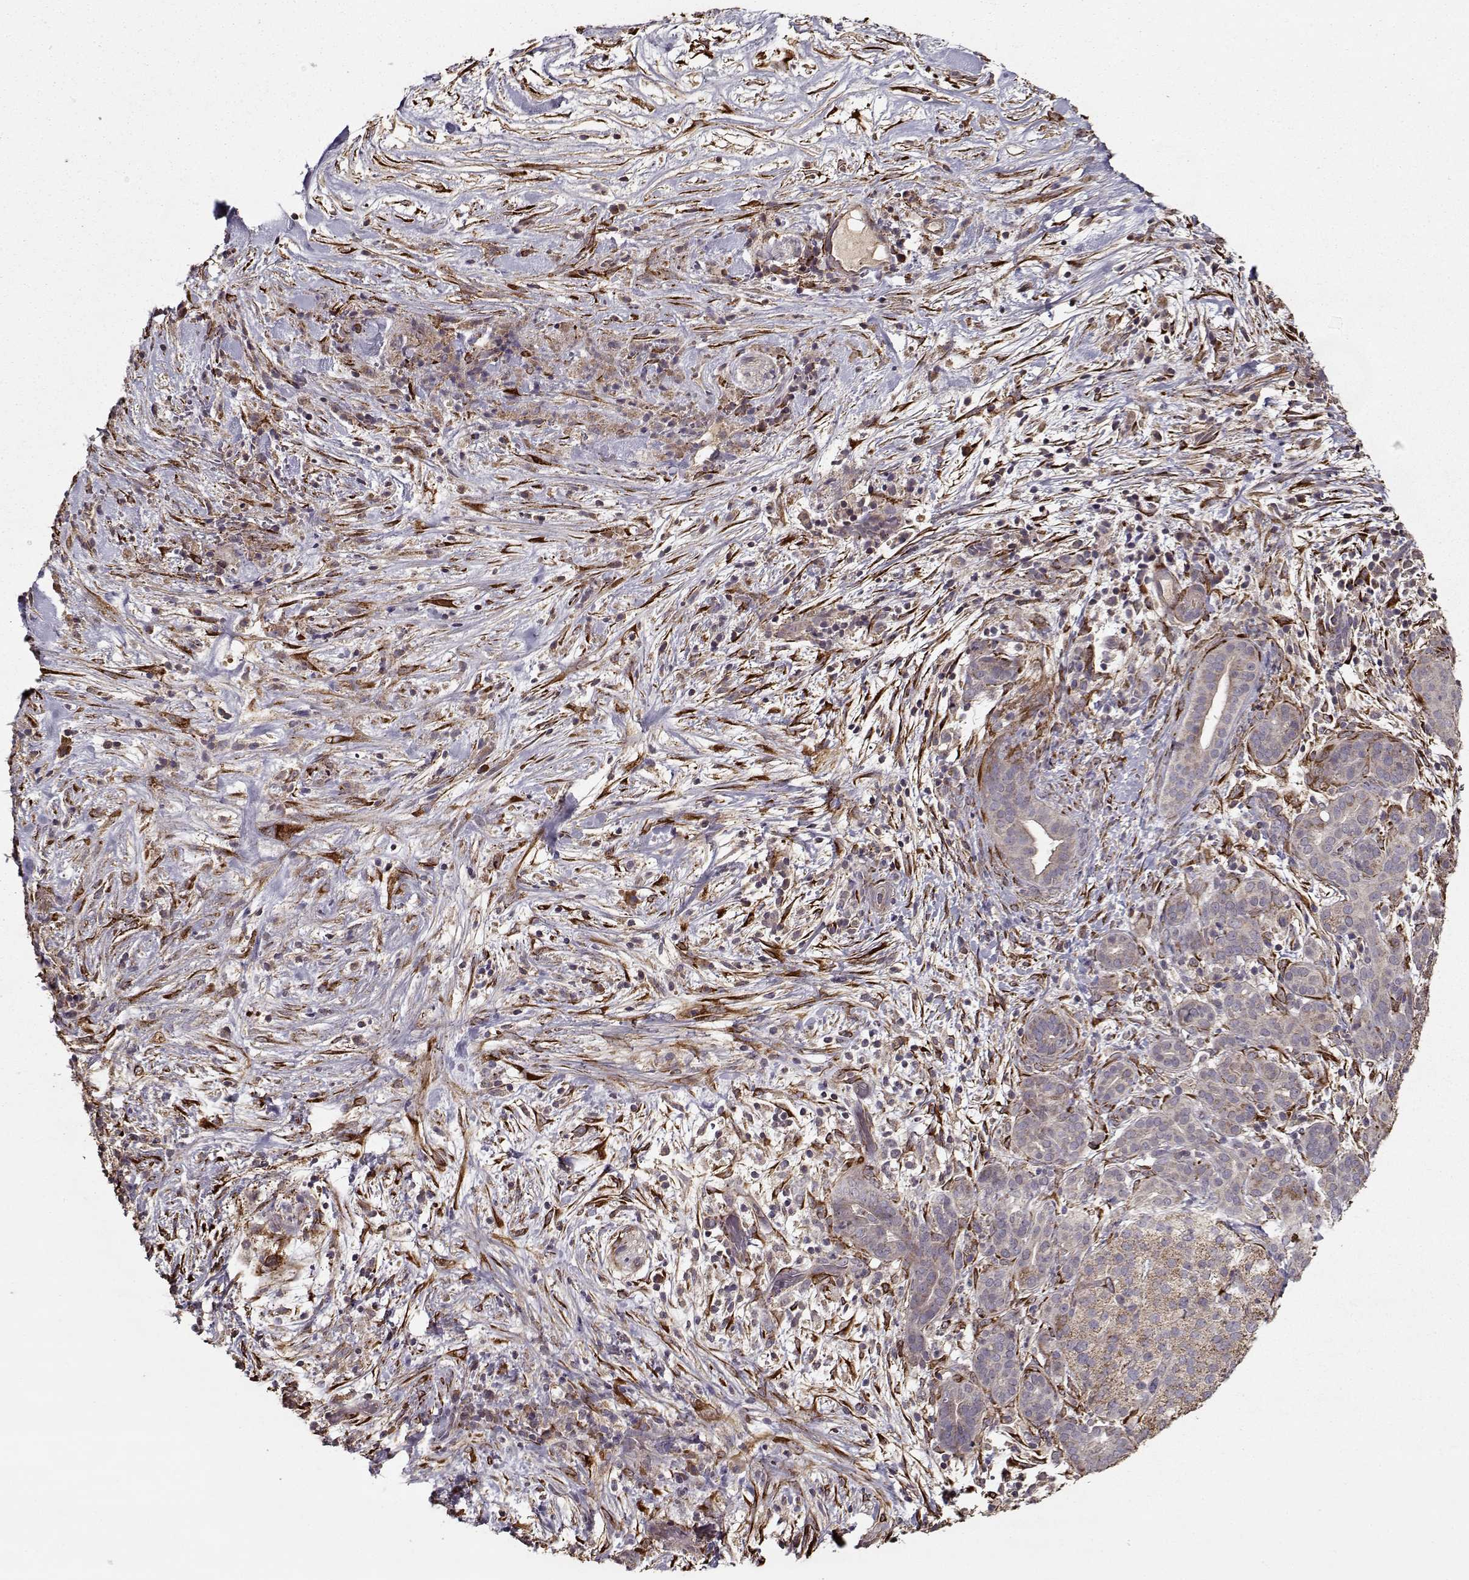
{"staining": {"intensity": "weak", "quantity": ">75%", "location": "cytoplasmic/membranous"}, "tissue": "pancreatic cancer", "cell_type": "Tumor cells", "image_type": "cancer", "snomed": [{"axis": "morphology", "description": "Adenocarcinoma, NOS"}, {"axis": "topography", "description": "Pancreas"}], "caption": "The micrograph reveals staining of adenocarcinoma (pancreatic), revealing weak cytoplasmic/membranous protein expression (brown color) within tumor cells. (Stains: DAB (3,3'-diaminobenzidine) in brown, nuclei in blue, Microscopy: brightfield microscopy at high magnification).", "gene": "IMMP1L", "patient": {"sex": "male", "age": 44}}